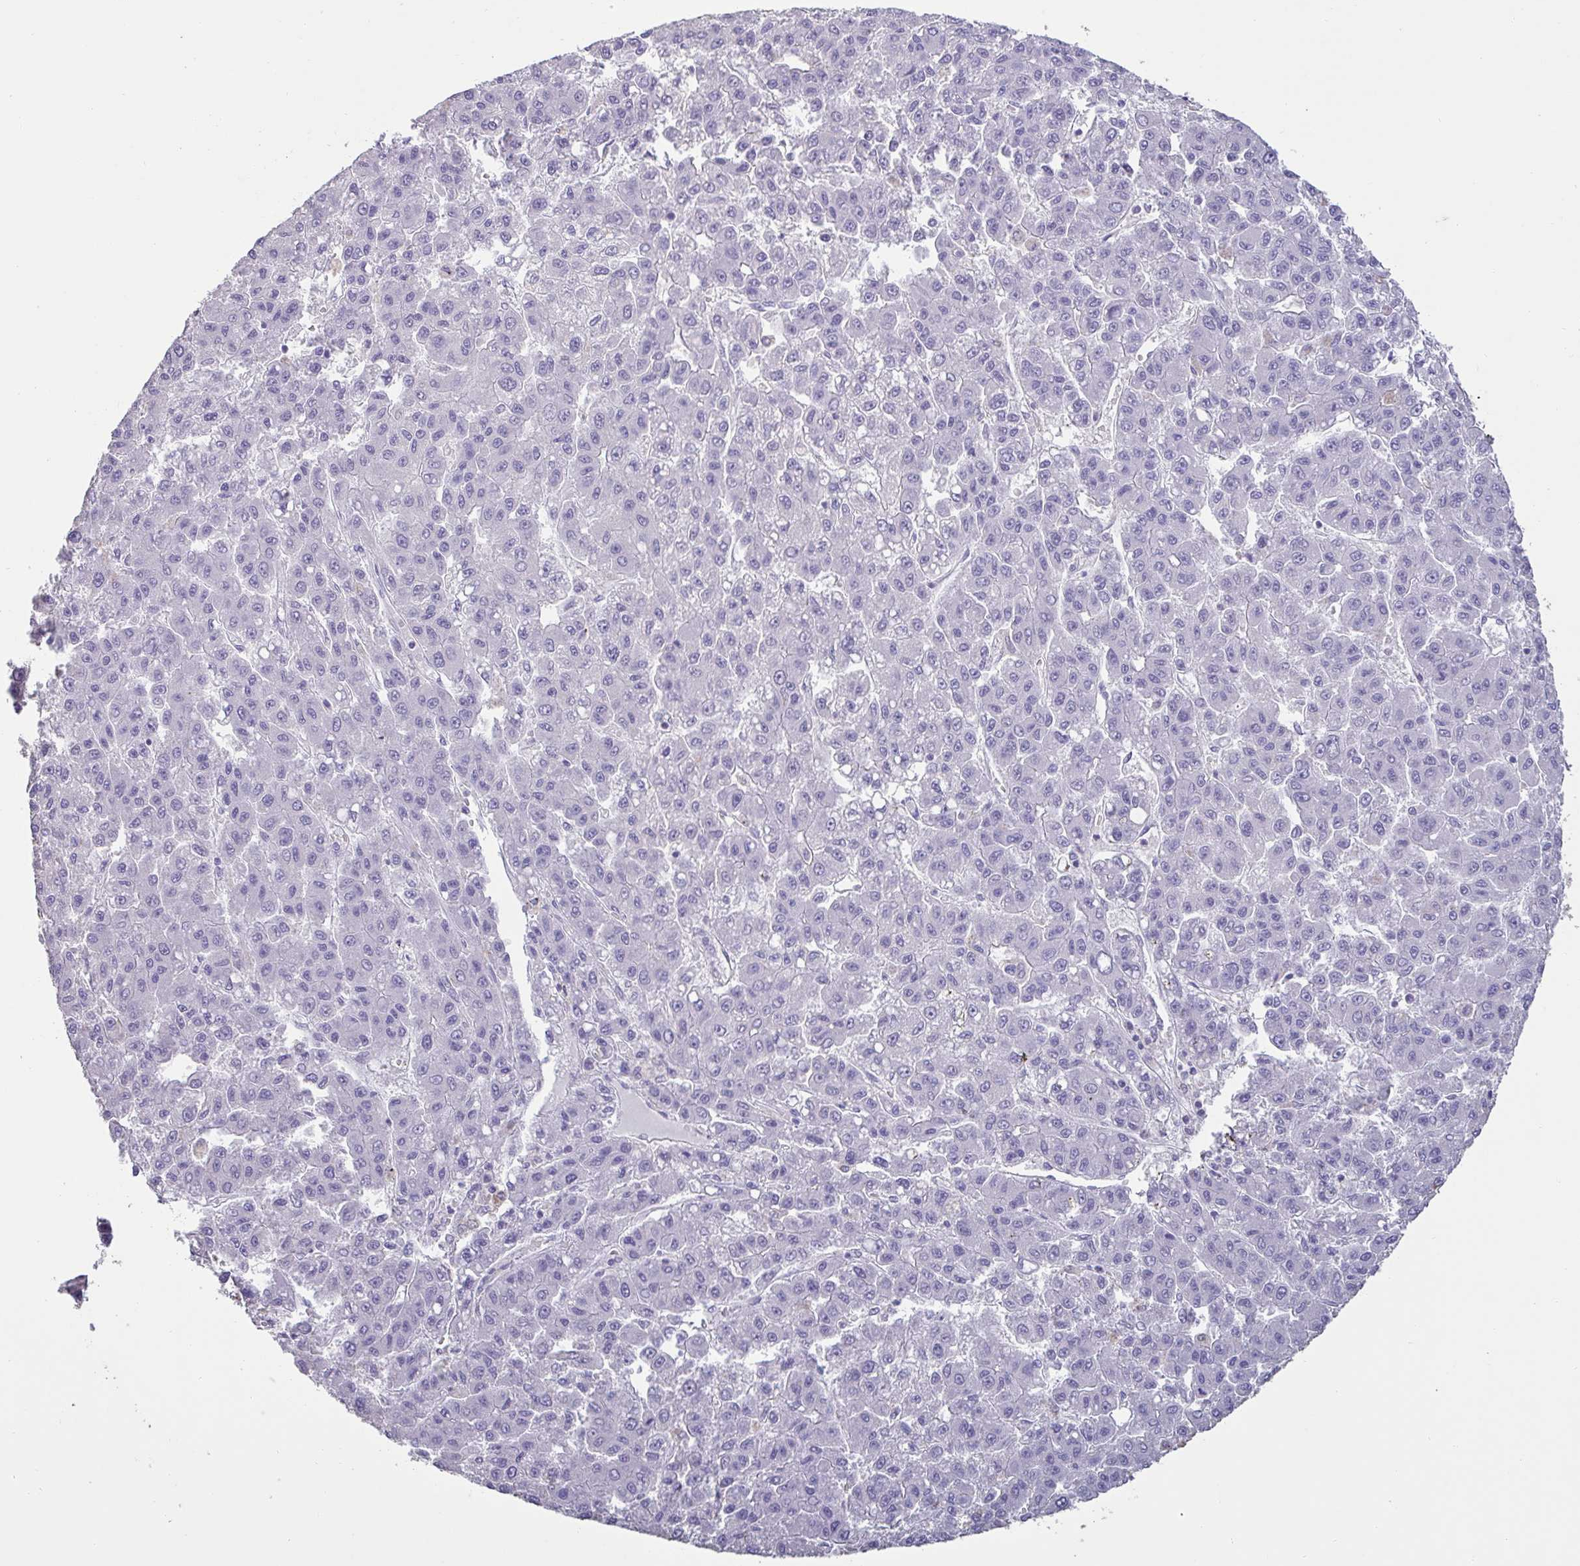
{"staining": {"intensity": "negative", "quantity": "none", "location": "none"}, "tissue": "liver cancer", "cell_type": "Tumor cells", "image_type": "cancer", "snomed": [{"axis": "morphology", "description": "Carcinoma, Hepatocellular, NOS"}, {"axis": "topography", "description": "Liver"}], "caption": "Liver hepatocellular carcinoma was stained to show a protein in brown. There is no significant expression in tumor cells. (DAB (3,3'-diaminobenzidine) IHC with hematoxylin counter stain).", "gene": "CHMP5", "patient": {"sex": "male", "age": 70}}